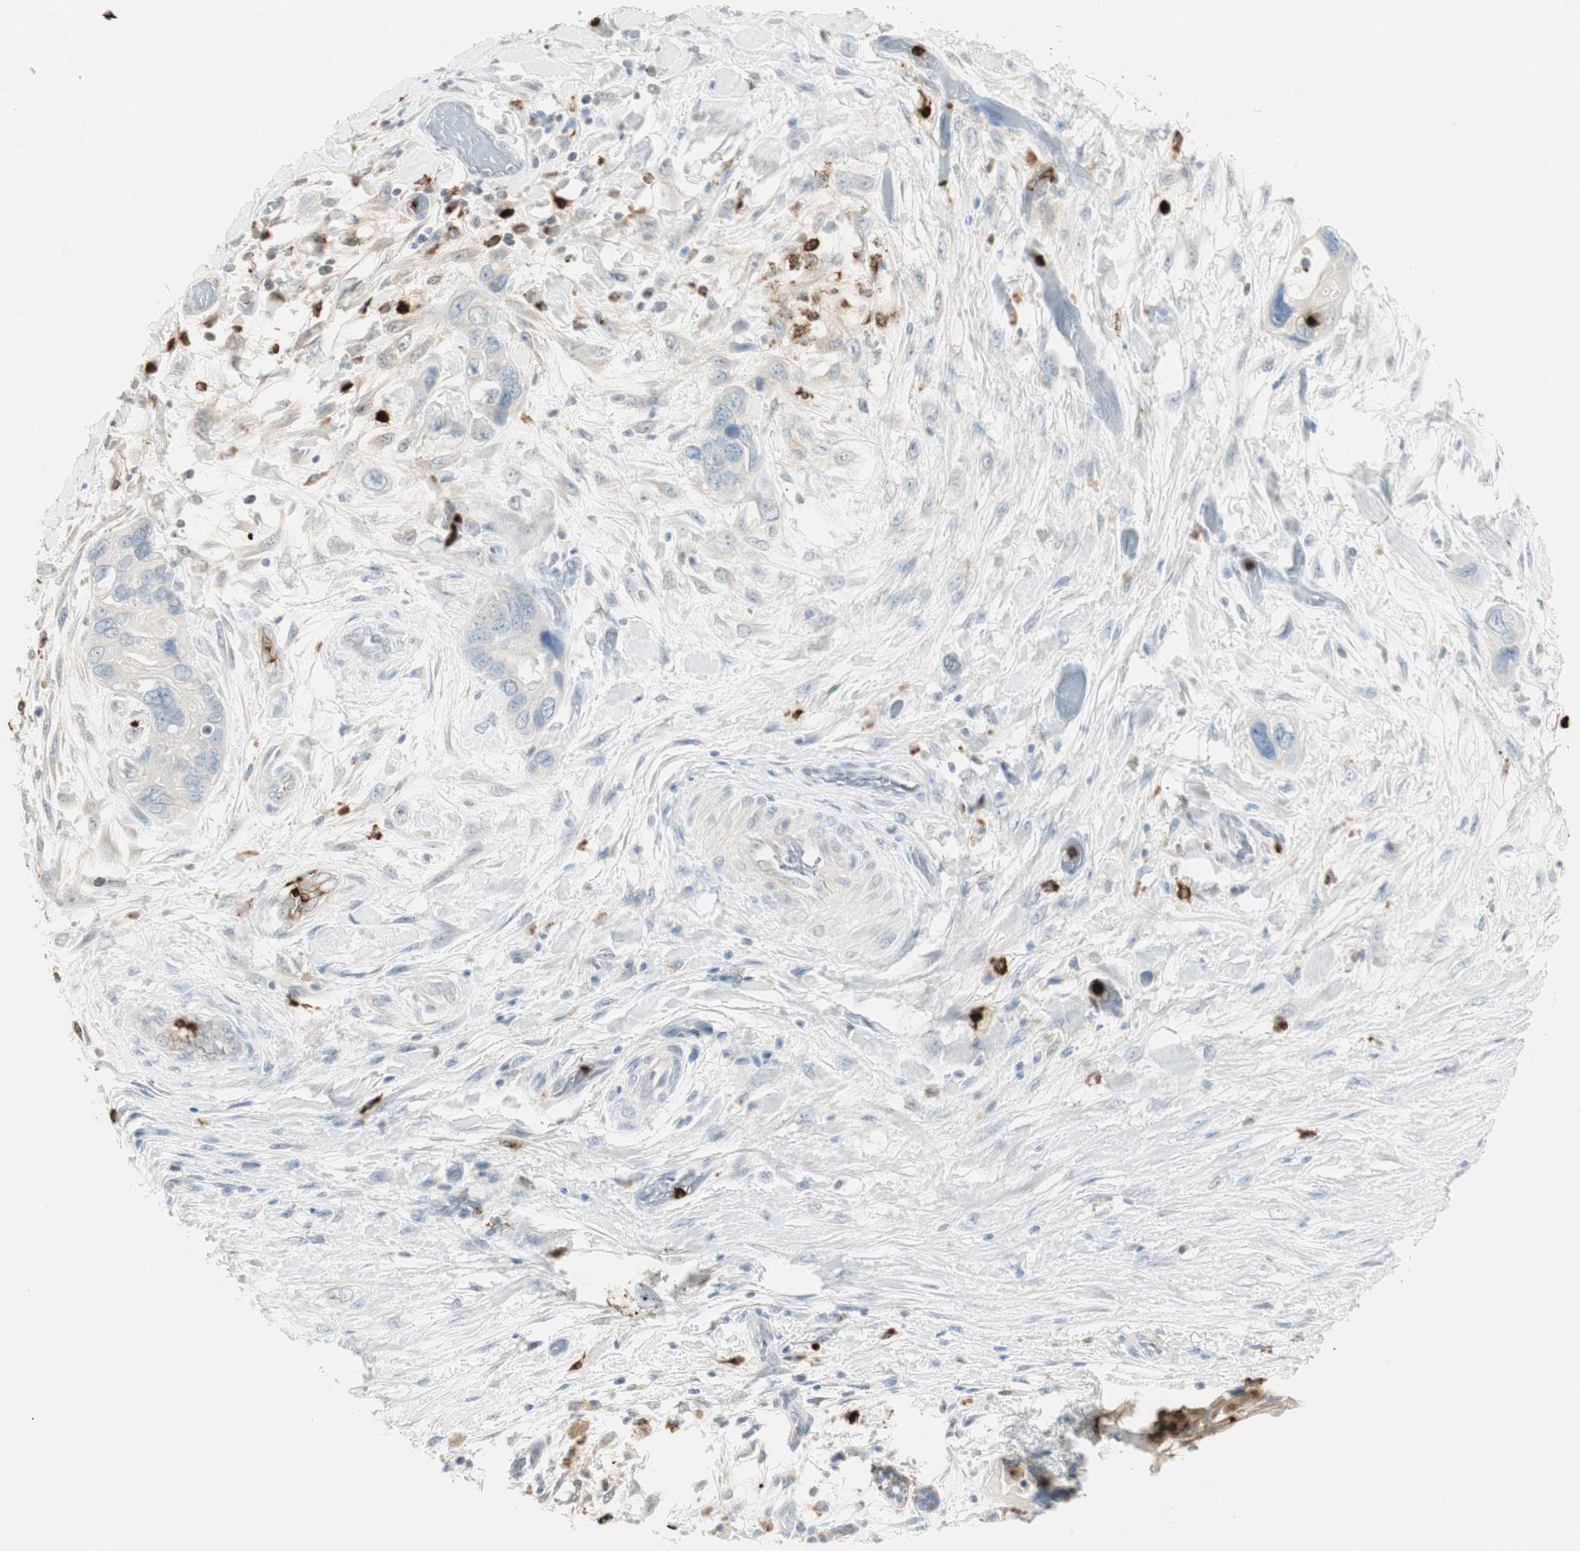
{"staining": {"intensity": "negative", "quantity": "none", "location": "none"}, "tissue": "pancreatic cancer", "cell_type": "Tumor cells", "image_type": "cancer", "snomed": [{"axis": "morphology", "description": "Adenocarcinoma, NOS"}, {"axis": "topography", "description": "Pancreas"}], "caption": "A high-resolution histopathology image shows immunohistochemistry staining of pancreatic cancer (adenocarcinoma), which reveals no significant staining in tumor cells.", "gene": "PRTN3", "patient": {"sex": "female", "age": 77}}